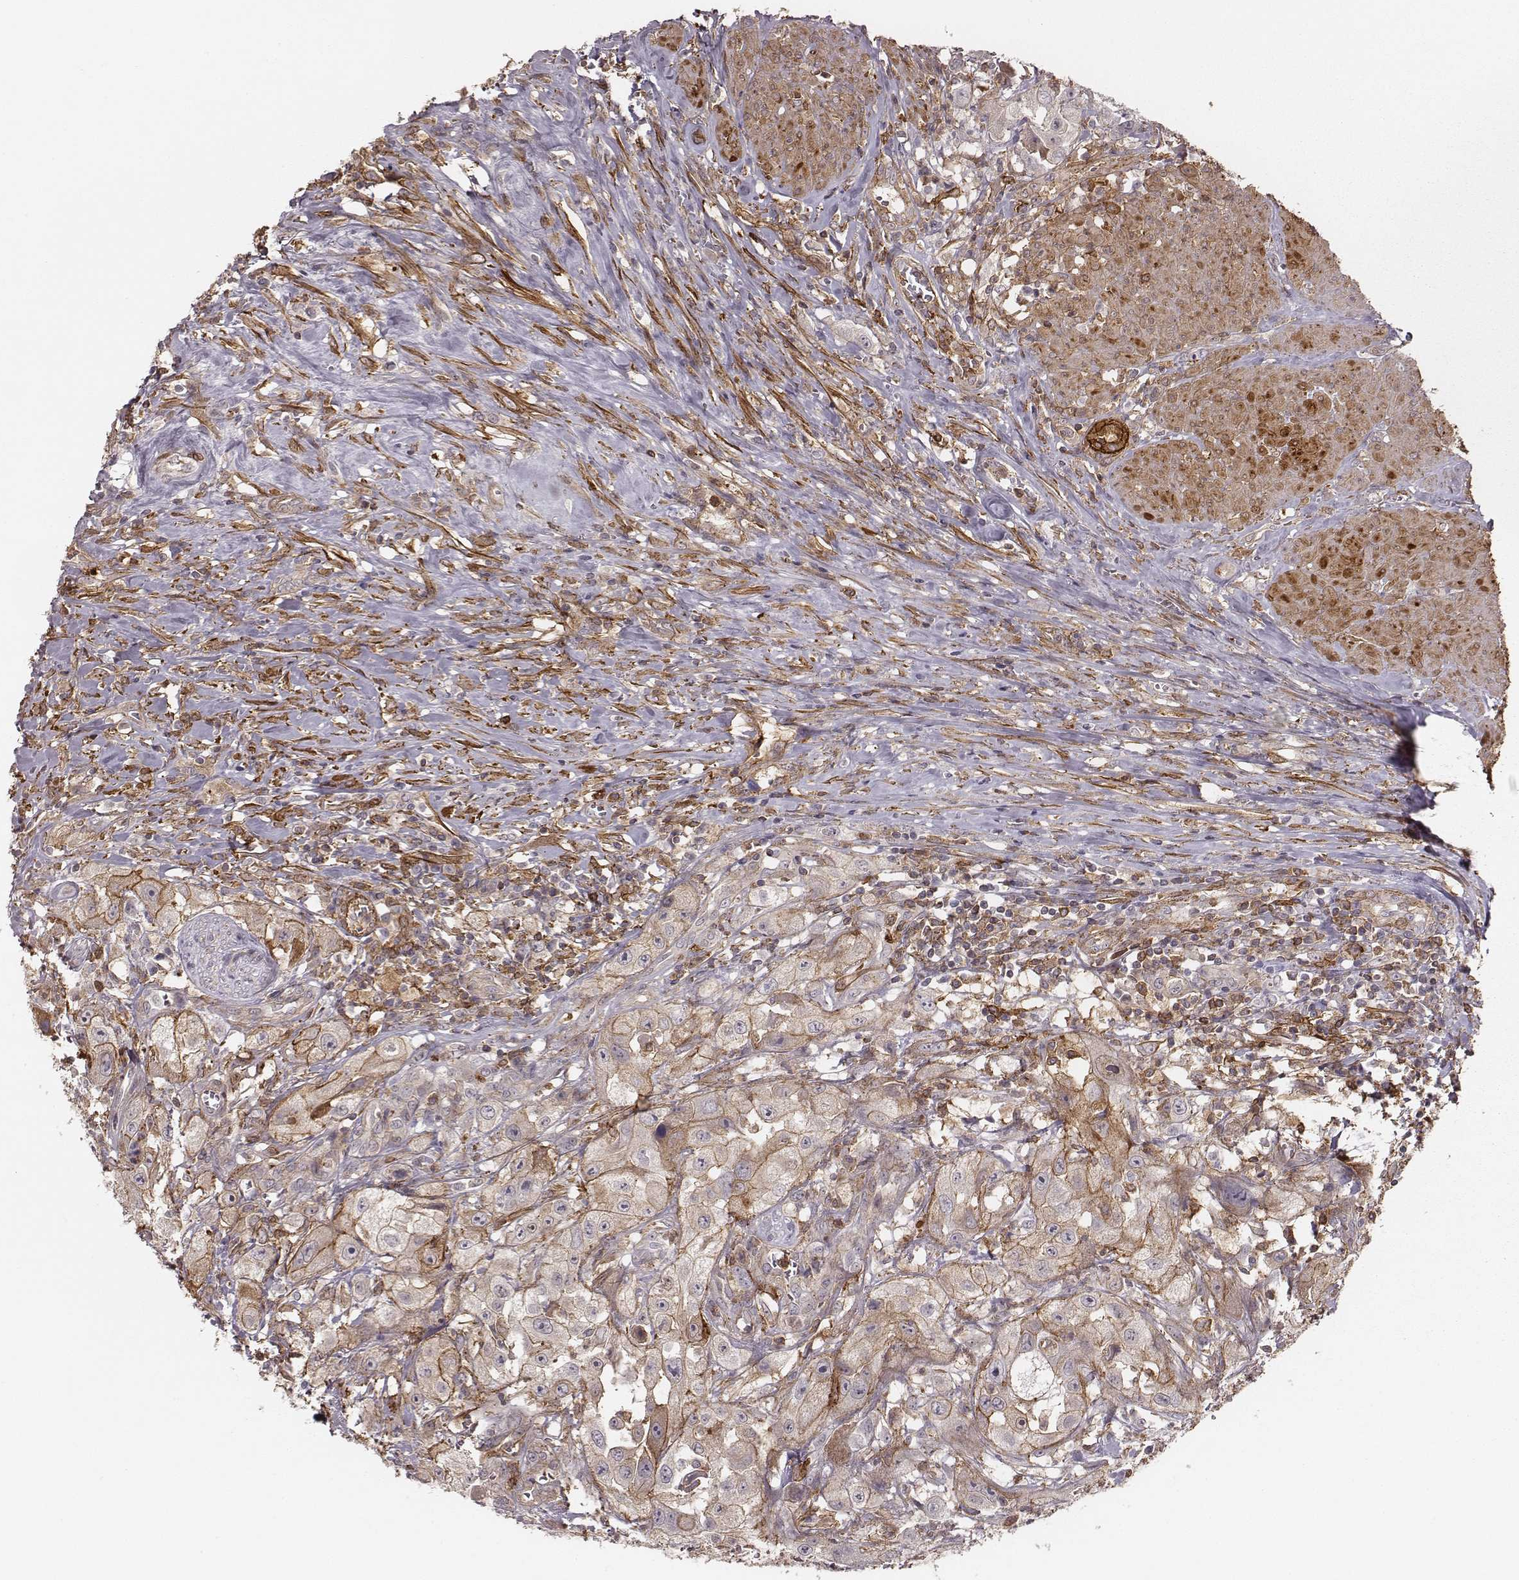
{"staining": {"intensity": "weak", "quantity": ">75%", "location": "cytoplasmic/membranous"}, "tissue": "urothelial cancer", "cell_type": "Tumor cells", "image_type": "cancer", "snomed": [{"axis": "morphology", "description": "Urothelial carcinoma, High grade"}, {"axis": "topography", "description": "Urinary bladder"}], "caption": "This histopathology image displays IHC staining of human high-grade urothelial carcinoma, with low weak cytoplasmic/membranous expression in approximately >75% of tumor cells.", "gene": "ZYX", "patient": {"sex": "male", "age": 79}}